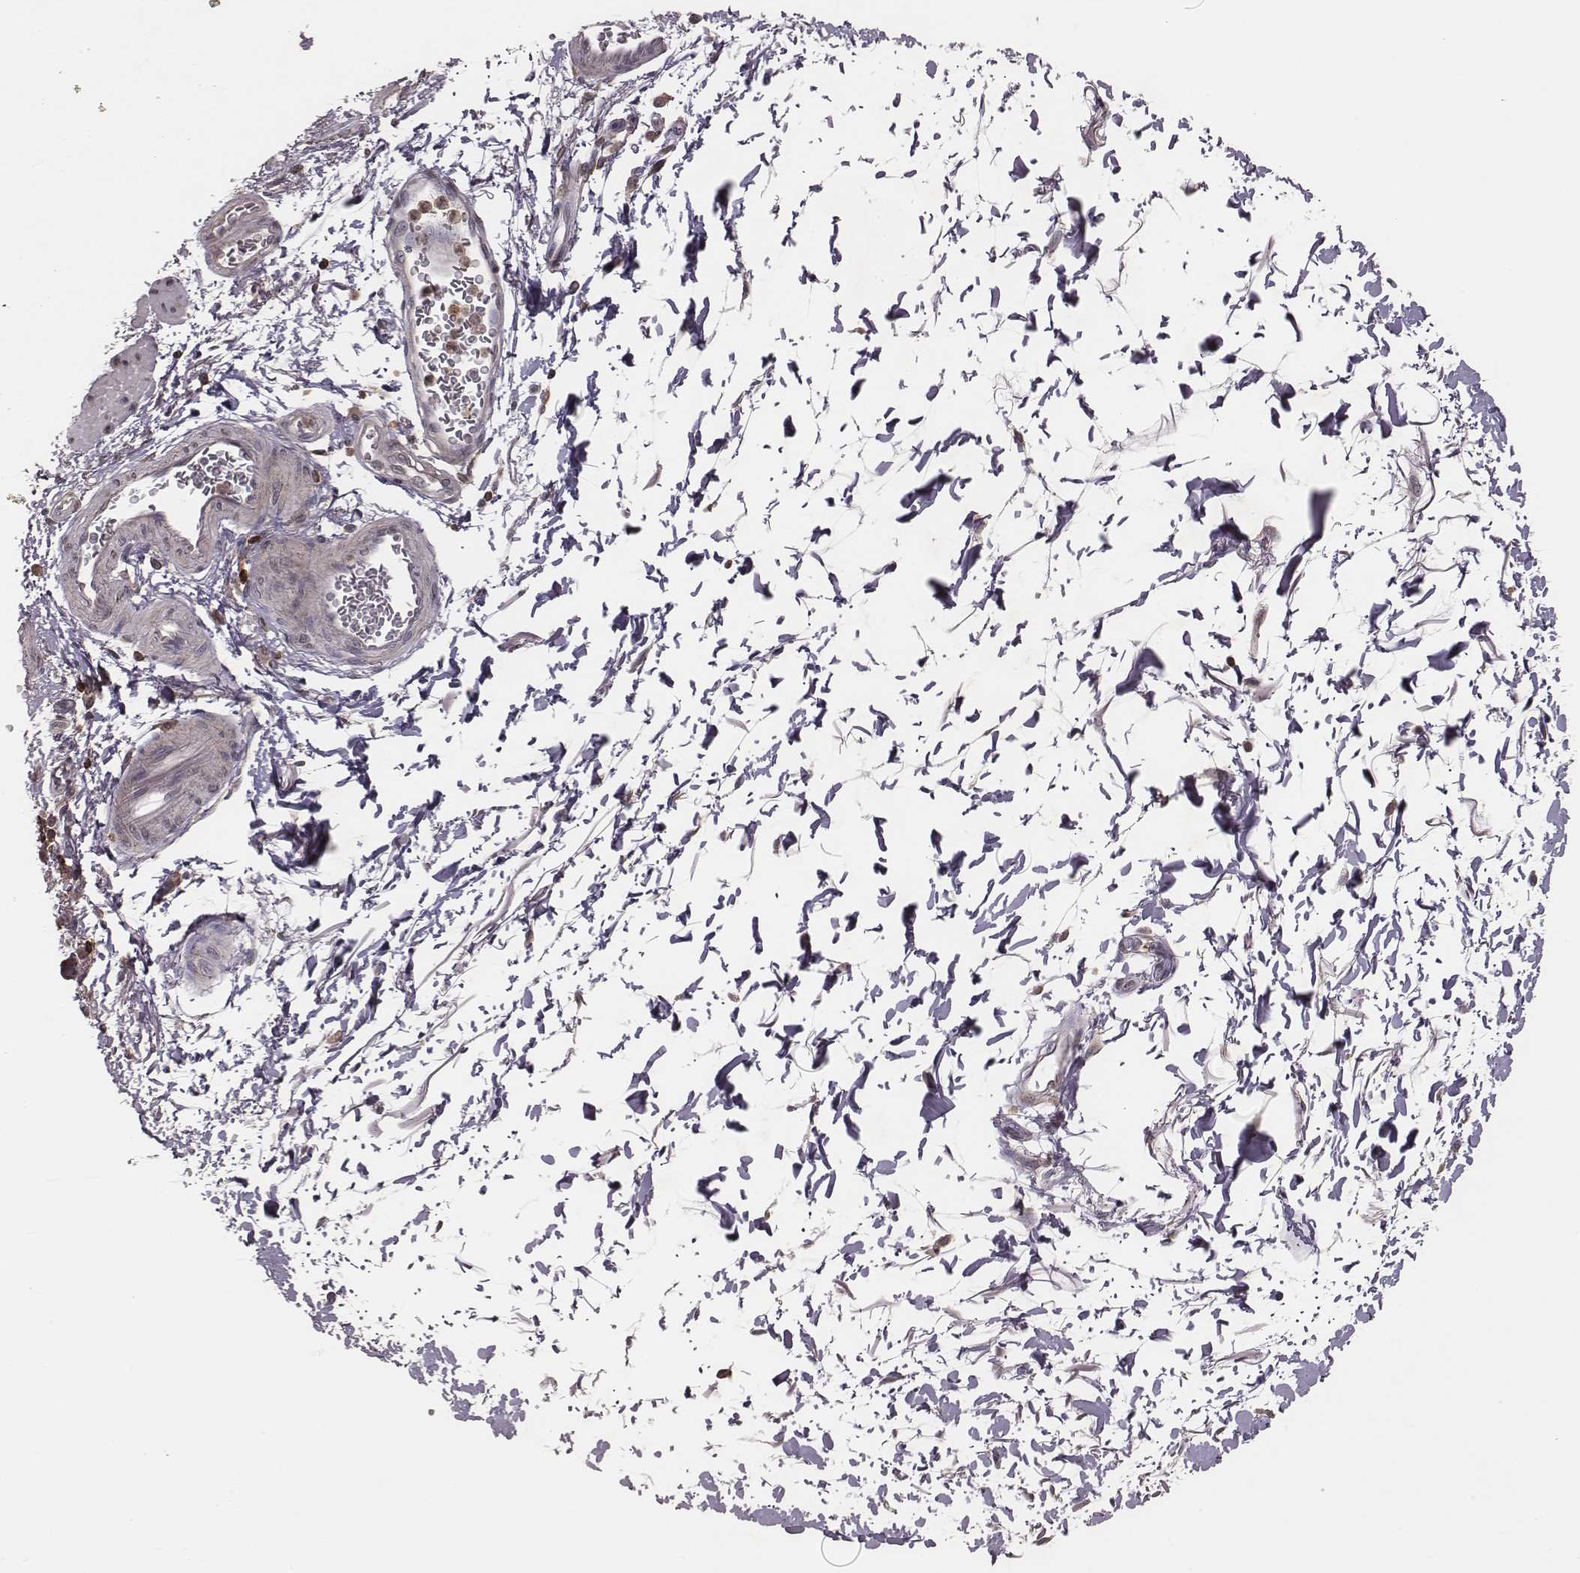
{"staining": {"intensity": "negative", "quantity": "none", "location": "none"}, "tissue": "esophagus", "cell_type": "Squamous epithelial cells", "image_type": "normal", "snomed": [{"axis": "morphology", "description": "Normal tissue, NOS"}, {"axis": "topography", "description": "Esophagus"}], "caption": "The image demonstrates no significant expression in squamous epithelial cells of esophagus. Brightfield microscopy of immunohistochemistry stained with DAB (3,3'-diaminobenzidine) (brown) and hematoxylin (blue), captured at high magnification.", "gene": "PILRA", "patient": {"sex": "female", "age": 81}}